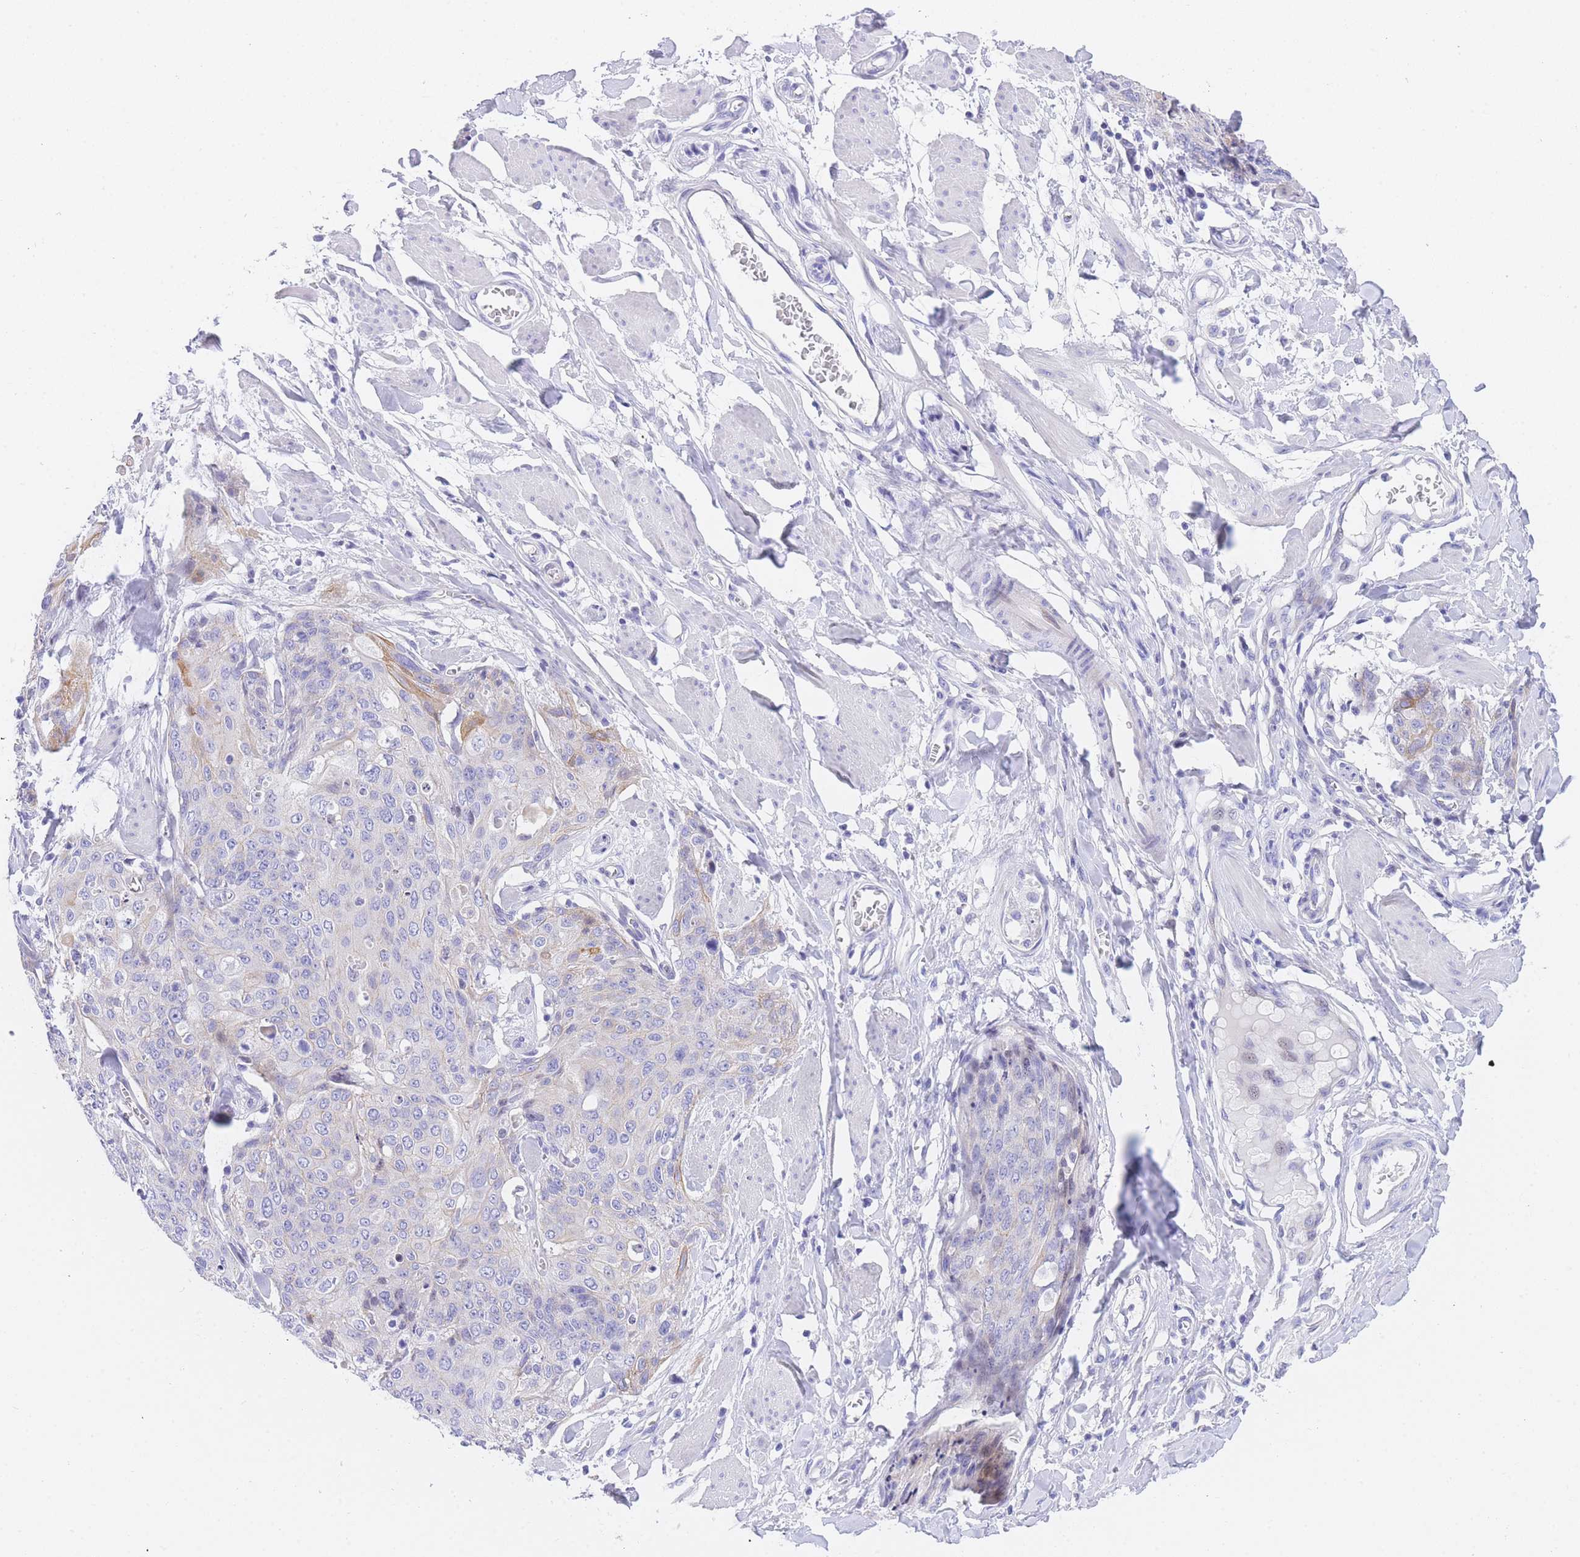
{"staining": {"intensity": "moderate", "quantity": "<25%", "location": "cytoplasmic/membranous"}, "tissue": "skin cancer", "cell_type": "Tumor cells", "image_type": "cancer", "snomed": [{"axis": "morphology", "description": "Squamous cell carcinoma, NOS"}, {"axis": "topography", "description": "Skin"}, {"axis": "topography", "description": "Vulva"}], "caption": "Immunohistochemistry image of neoplastic tissue: squamous cell carcinoma (skin) stained using immunohistochemistry shows low levels of moderate protein expression localized specifically in the cytoplasmic/membranous of tumor cells, appearing as a cytoplasmic/membranous brown color.", "gene": "TIFAB", "patient": {"sex": "female", "age": 85}}